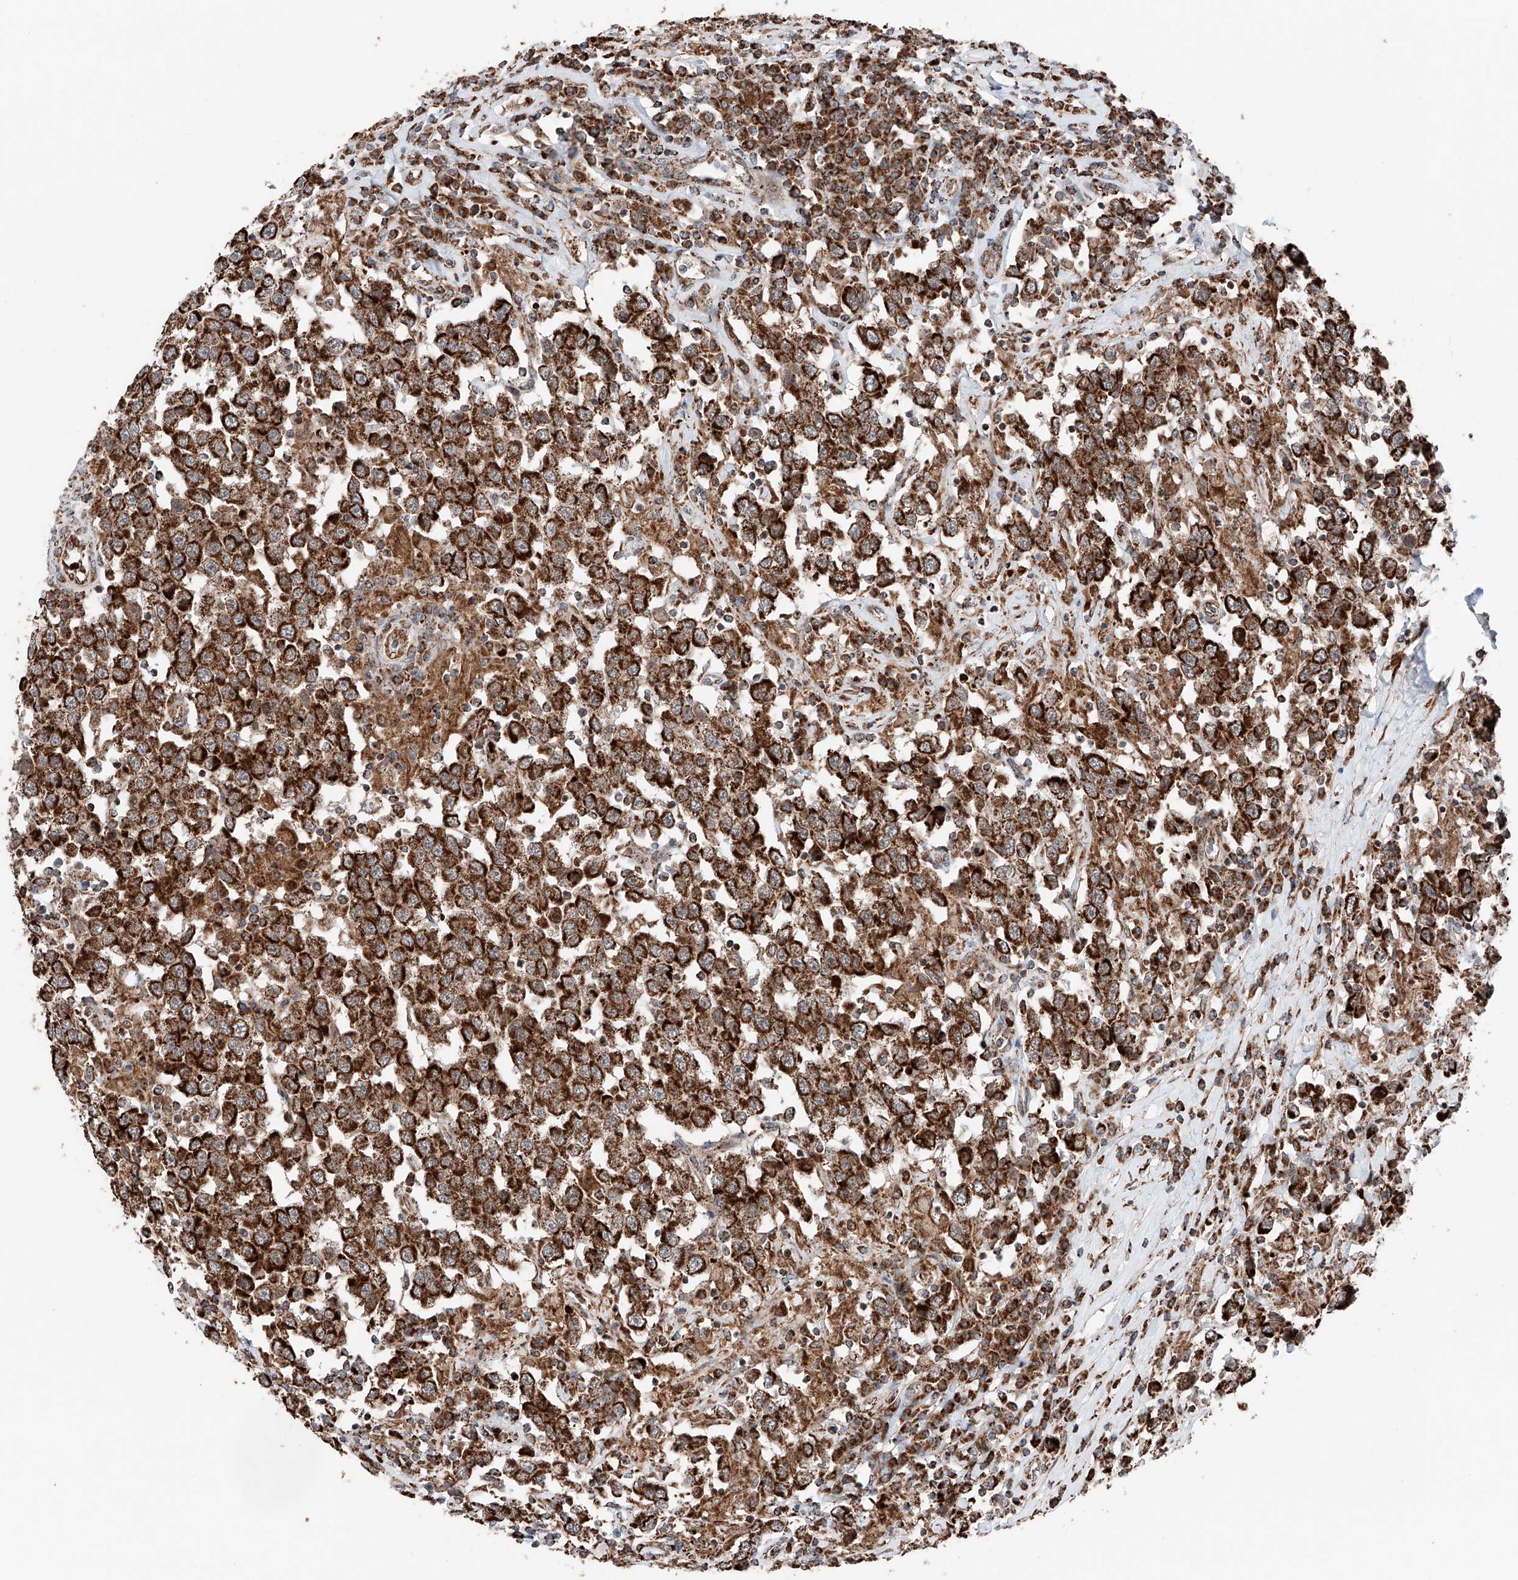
{"staining": {"intensity": "strong", "quantity": ">75%", "location": "cytoplasmic/membranous"}, "tissue": "testis cancer", "cell_type": "Tumor cells", "image_type": "cancer", "snomed": [{"axis": "morphology", "description": "Seminoma, NOS"}, {"axis": "topography", "description": "Testis"}], "caption": "About >75% of tumor cells in human seminoma (testis) display strong cytoplasmic/membranous protein staining as visualized by brown immunohistochemical staining.", "gene": "ZSCAN29", "patient": {"sex": "male", "age": 41}}